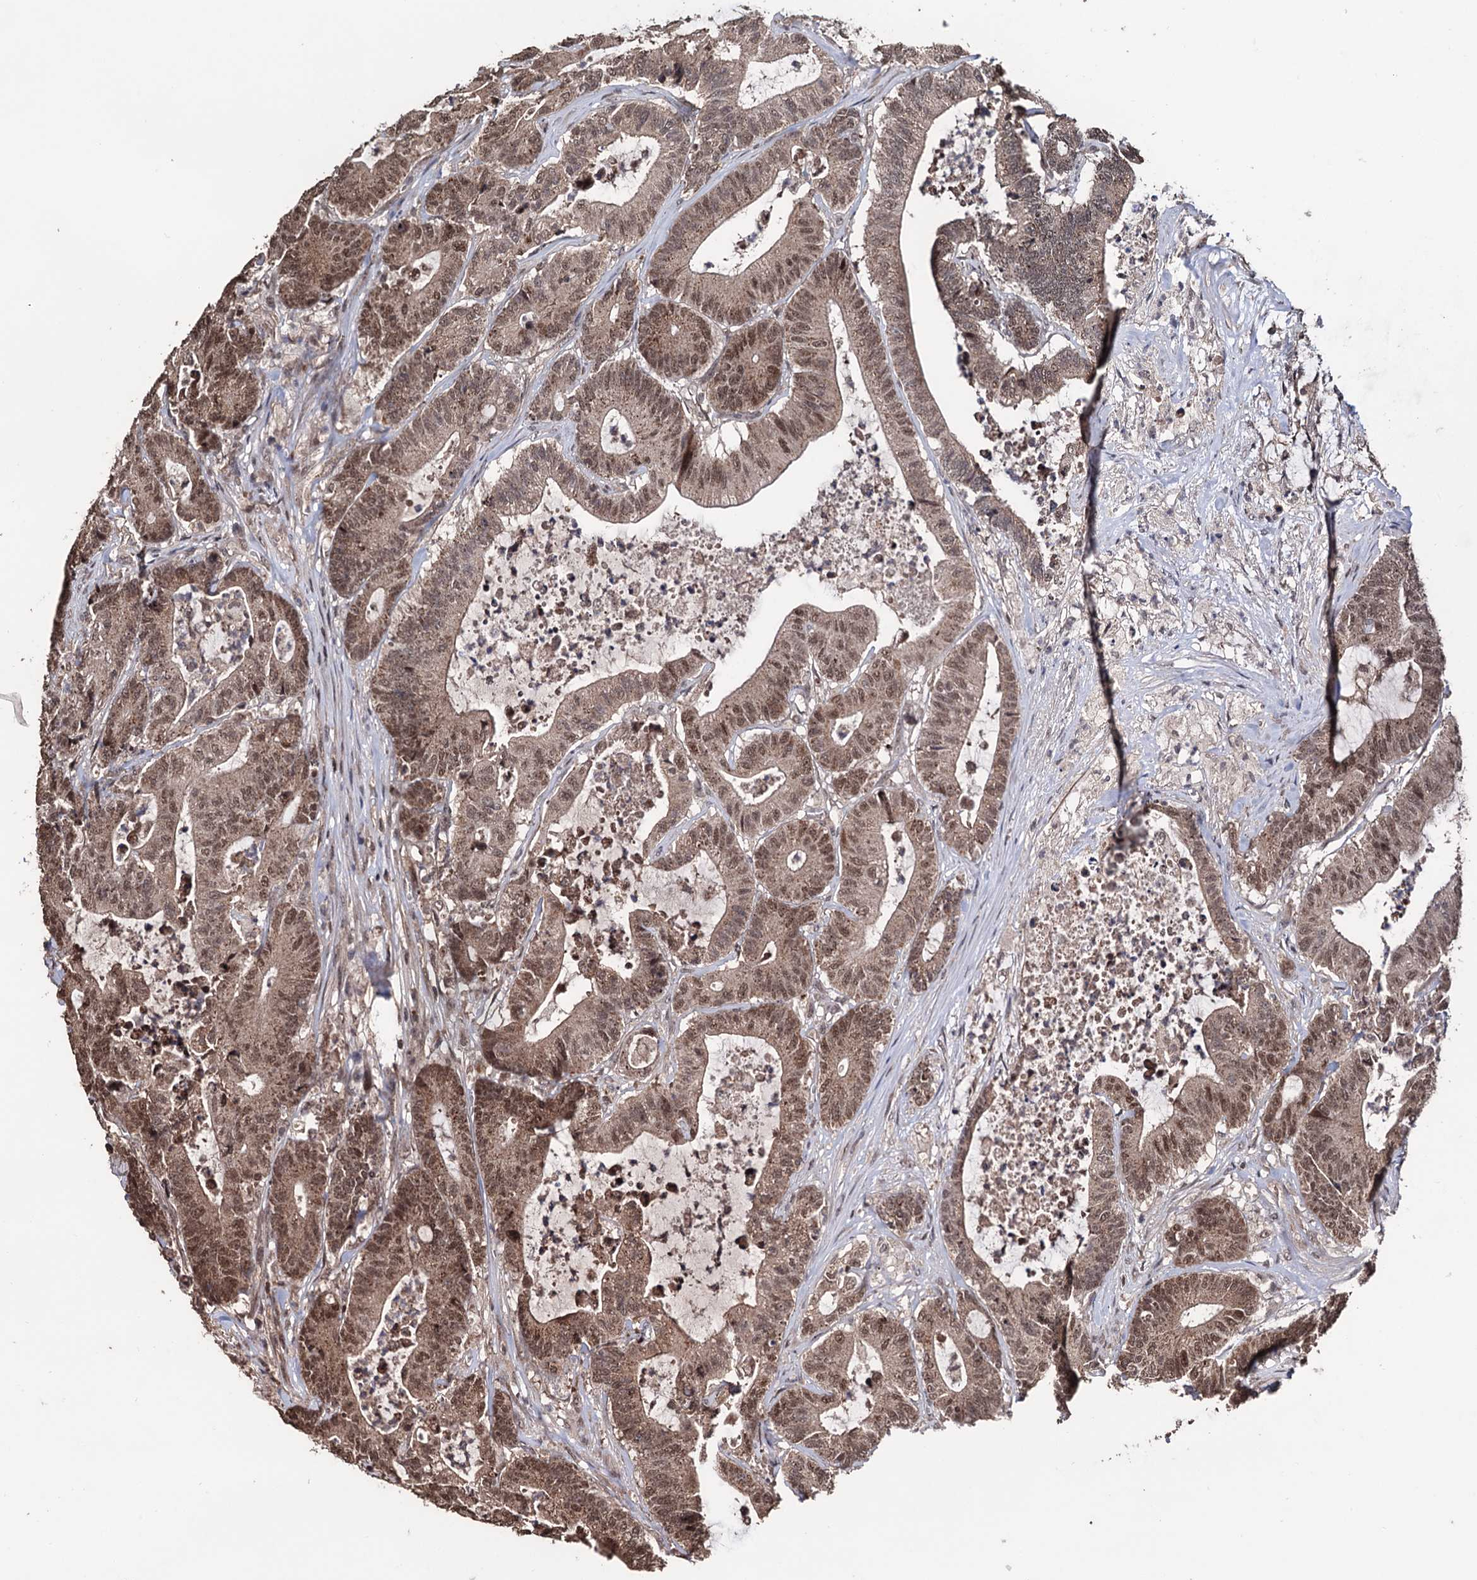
{"staining": {"intensity": "moderate", "quantity": ">75%", "location": "cytoplasmic/membranous,nuclear"}, "tissue": "colorectal cancer", "cell_type": "Tumor cells", "image_type": "cancer", "snomed": [{"axis": "morphology", "description": "Adenocarcinoma, NOS"}, {"axis": "topography", "description": "Colon"}], "caption": "Brown immunohistochemical staining in human colorectal cancer displays moderate cytoplasmic/membranous and nuclear positivity in about >75% of tumor cells.", "gene": "KLF5", "patient": {"sex": "female", "age": 84}}